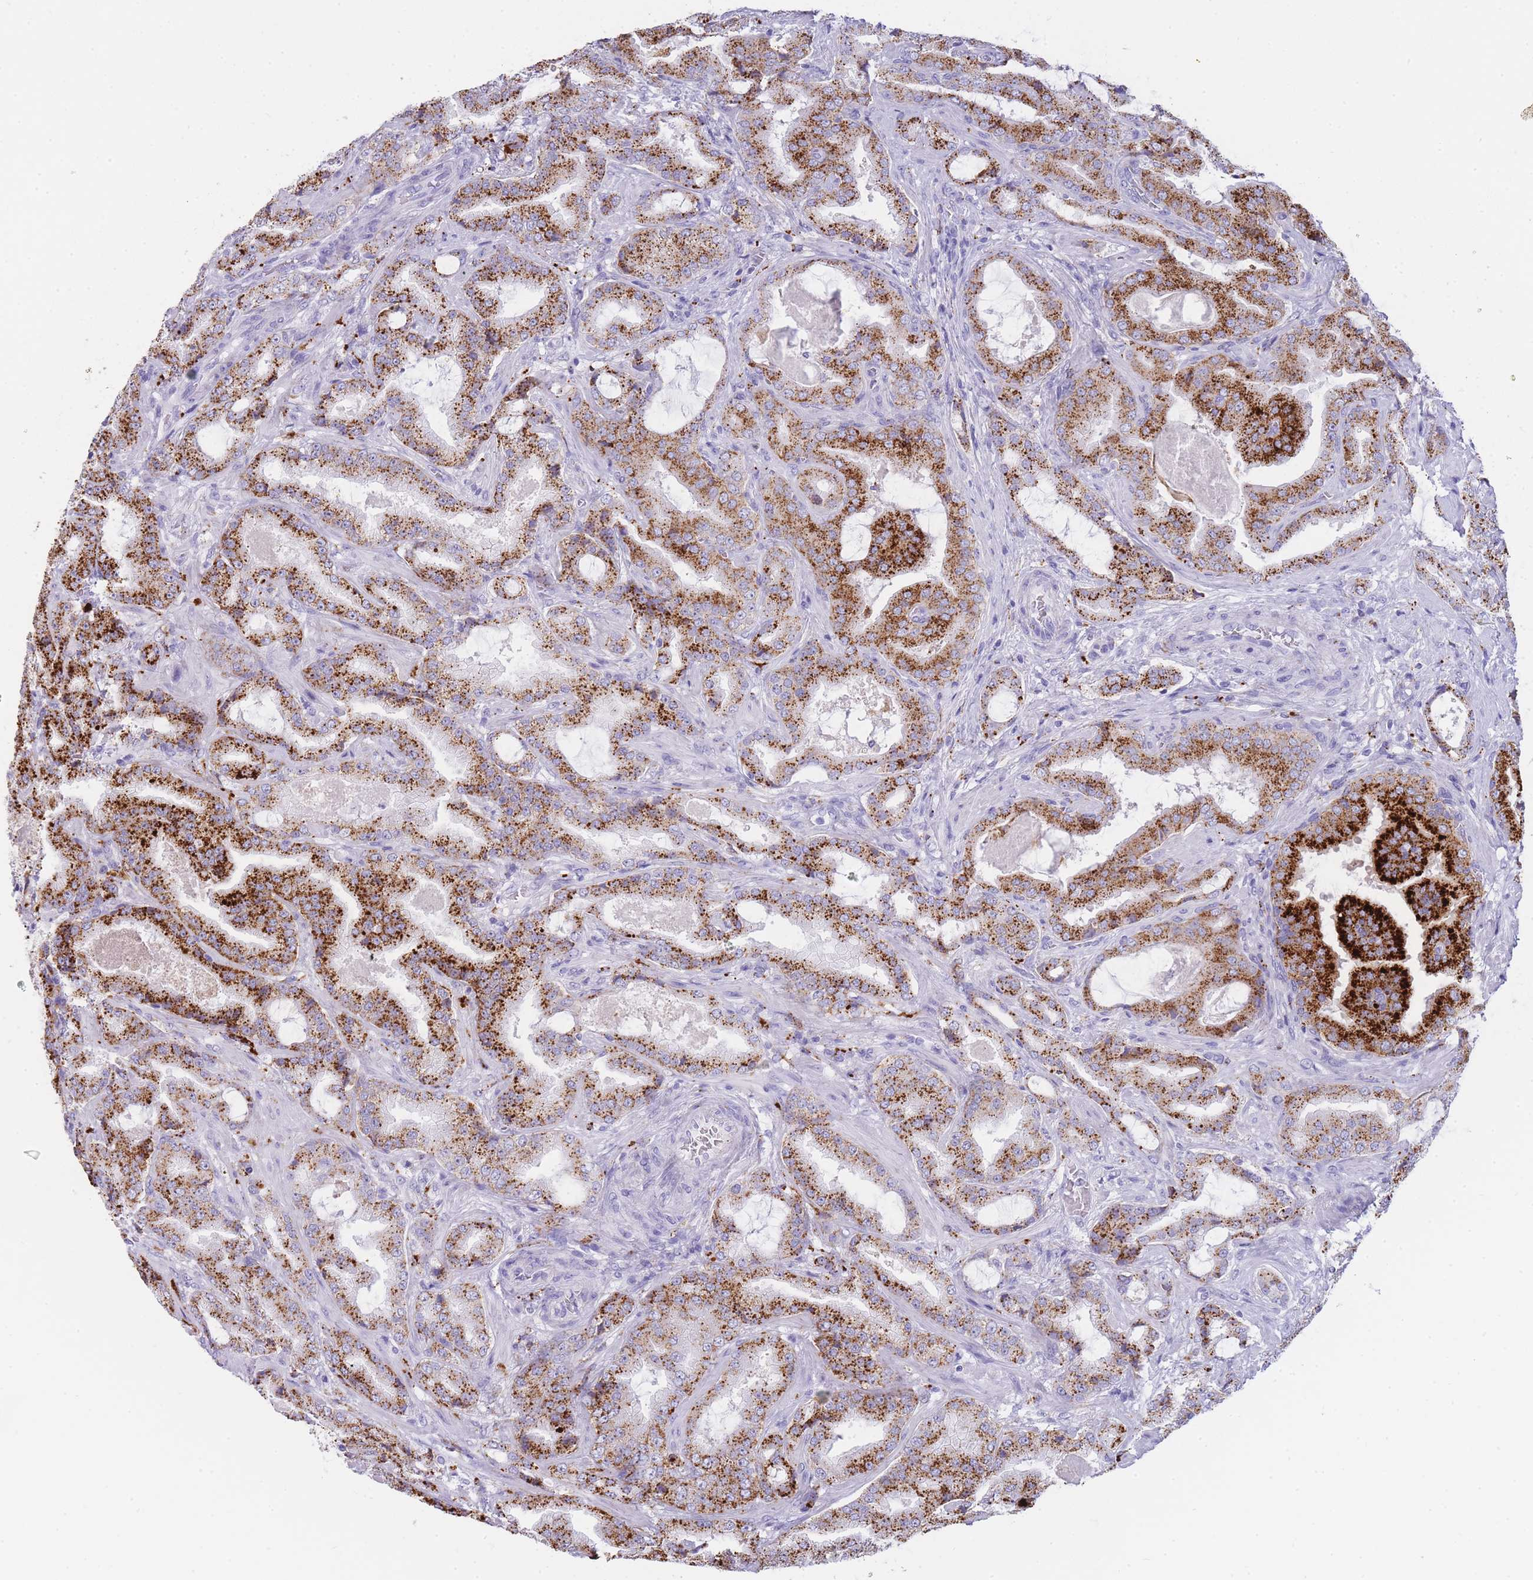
{"staining": {"intensity": "strong", "quantity": ">75%", "location": "cytoplasmic/membranous"}, "tissue": "prostate cancer", "cell_type": "Tumor cells", "image_type": "cancer", "snomed": [{"axis": "morphology", "description": "Adenocarcinoma, High grade"}, {"axis": "topography", "description": "Prostate"}], "caption": "Protein expression analysis of prostate cancer shows strong cytoplasmic/membranous positivity in approximately >75% of tumor cells. The protein is stained brown, and the nuclei are stained in blue (DAB (3,3'-diaminobenzidine) IHC with brightfield microscopy, high magnification).", "gene": "GAA", "patient": {"sex": "male", "age": 68}}